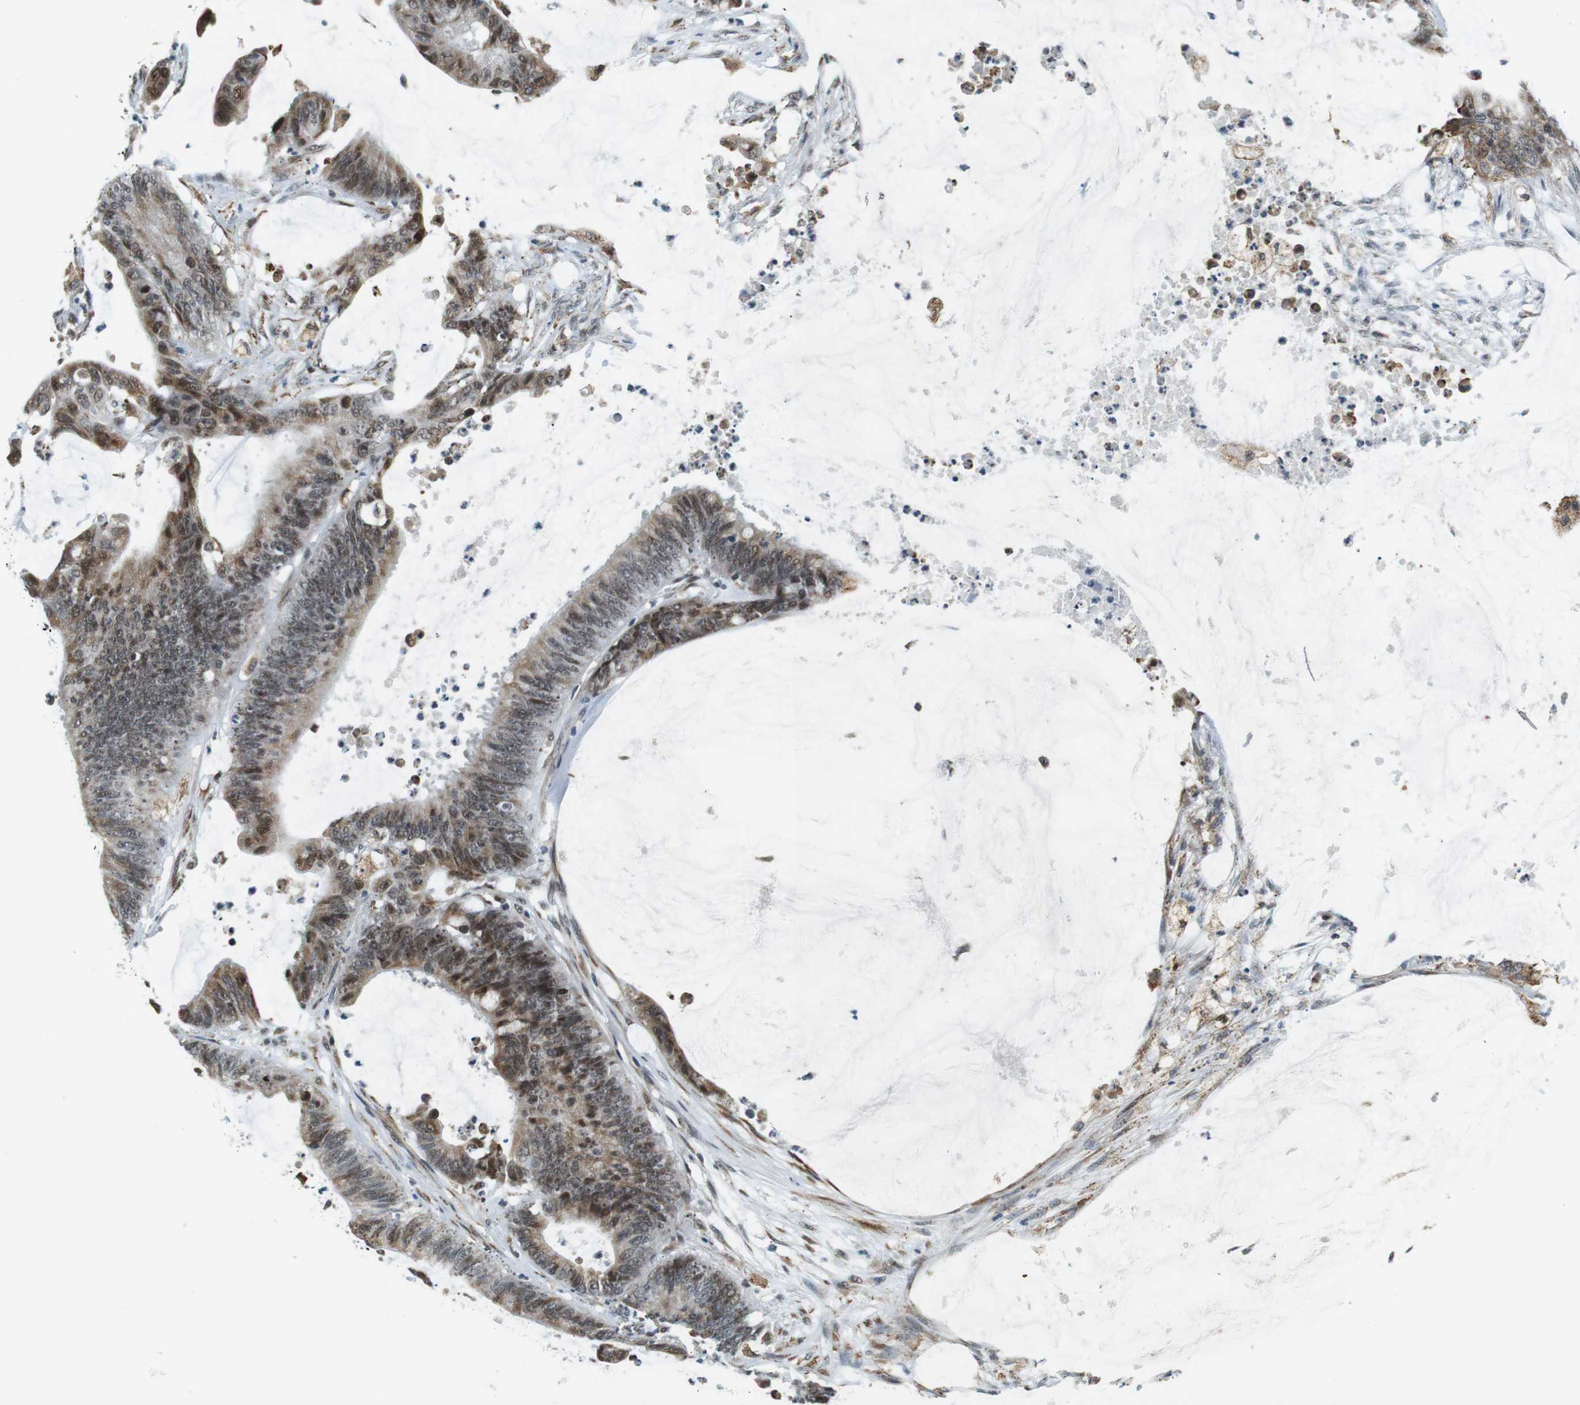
{"staining": {"intensity": "moderate", "quantity": ">75%", "location": "nuclear"}, "tissue": "colorectal cancer", "cell_type": "Tumor cells", "image_type": "cancer", "snomed": [{"axis": "morphology", "description": "Adenocarcinoma, NOS"}, {"axis": "topography", "description": "Rectum"}], "caption": "An image of human adenocarcinoma (colorectal) stained for a protein exhibits moderate nuclear brown staining in tumor cells.", "gene": "RNF38", "patient": {"sex": "female", "age": 66}}